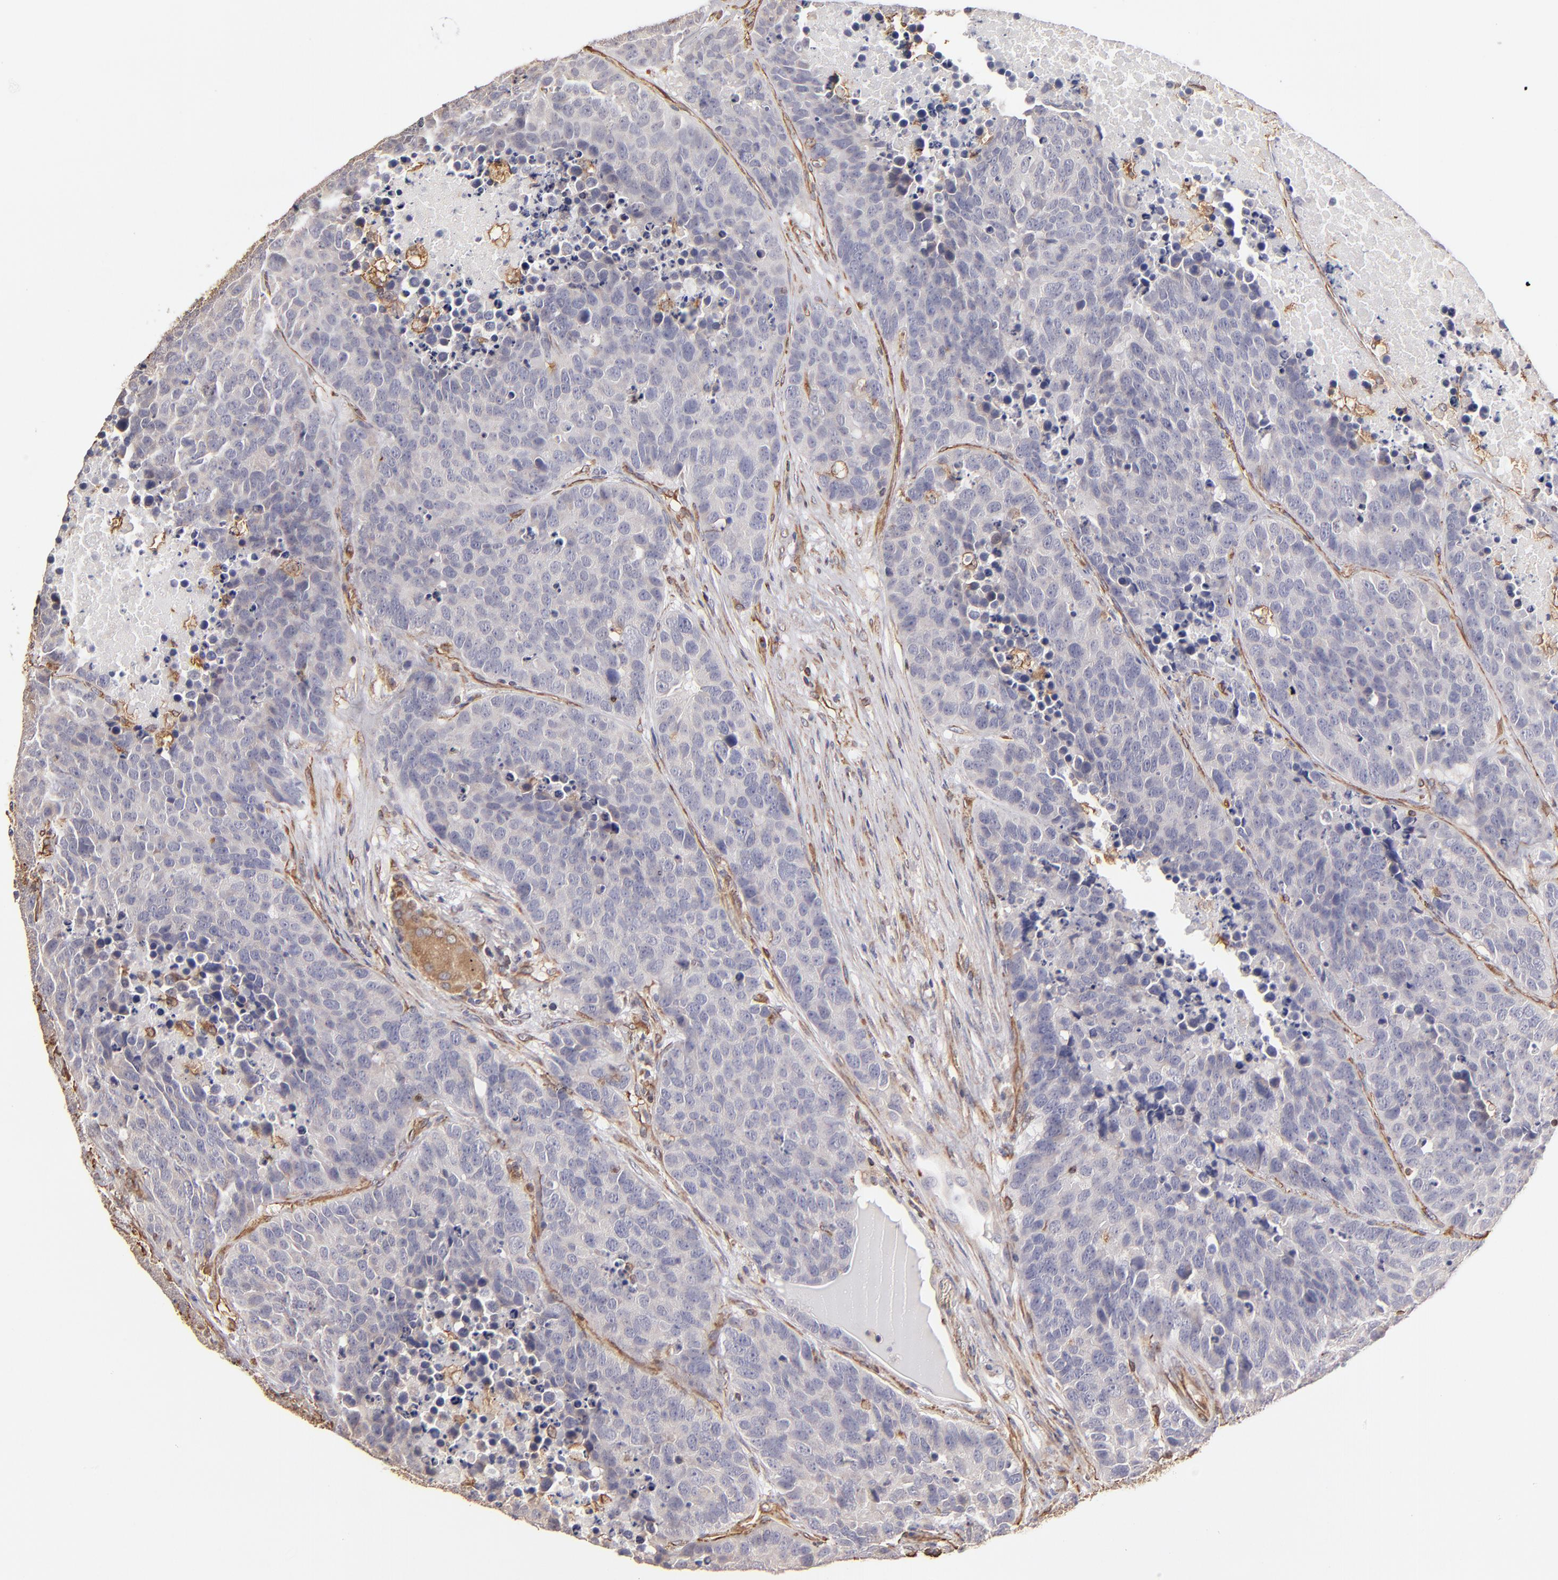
{"staining": {"intensity": "negative", "quantity": "none", "location": "none"}, "tissue": "carcinoid", "cell_type": "Tumor cells", "image_type": "cancer", "snomed": [{"axis": "morphology", "description": "Carcinoid, malignant, NOS"}, {"axis": "topography", "description": "Lung"}], "caption": "This is a micrograph of IHC staining of carcinoid, which shows no positivity in tumor cells. (Brightfield microscopy of DAB (3,3'-diaminobenzidine) immunohistochemistry at high magnification).", "gene": "ABCC1", "patient": {"sex": "male", "age": 60}}